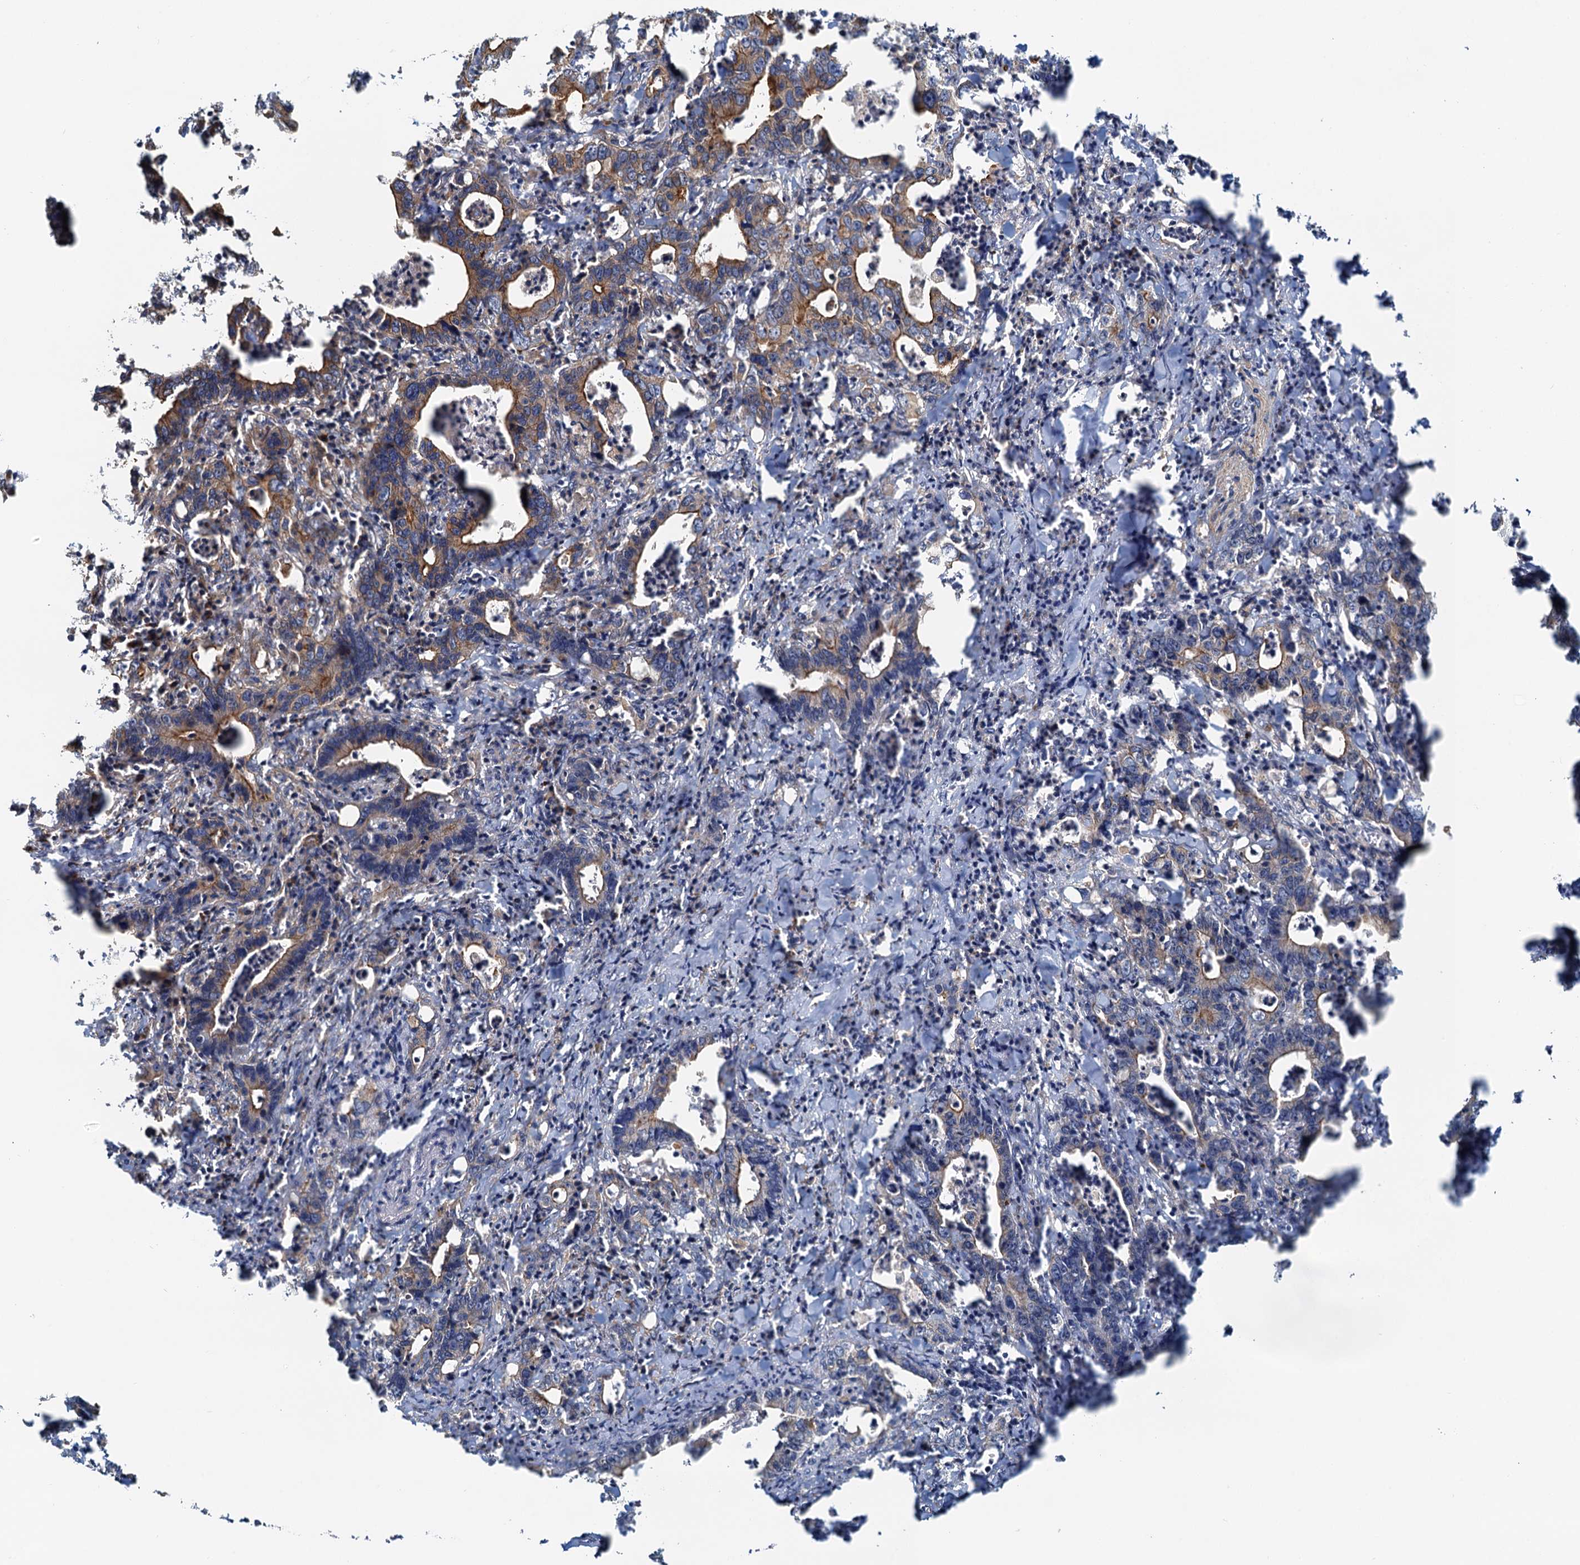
{"staining": {"intensity": "moderate", "quantity": "25%-75%", "location": "cytoplasmic/membranous"}, "tissue": "colorectal cancer", "cell_type": "Tumor cells", "image_type": "cancer", "snomed": [{"axis": "morphology", "description": "Adenocarcinoma, NOS"}, {"axis": "topography", "description": "Colon"}], "caption": "Immunohistochemistry of human adenocarcinoma (colorectal) displays medium levels of moderate cytoplasmic/membranous expression in about 25%-75% of tumor cells.", "gene": "NIPAL3", "patient": {"sex": "female", "age": 75}}